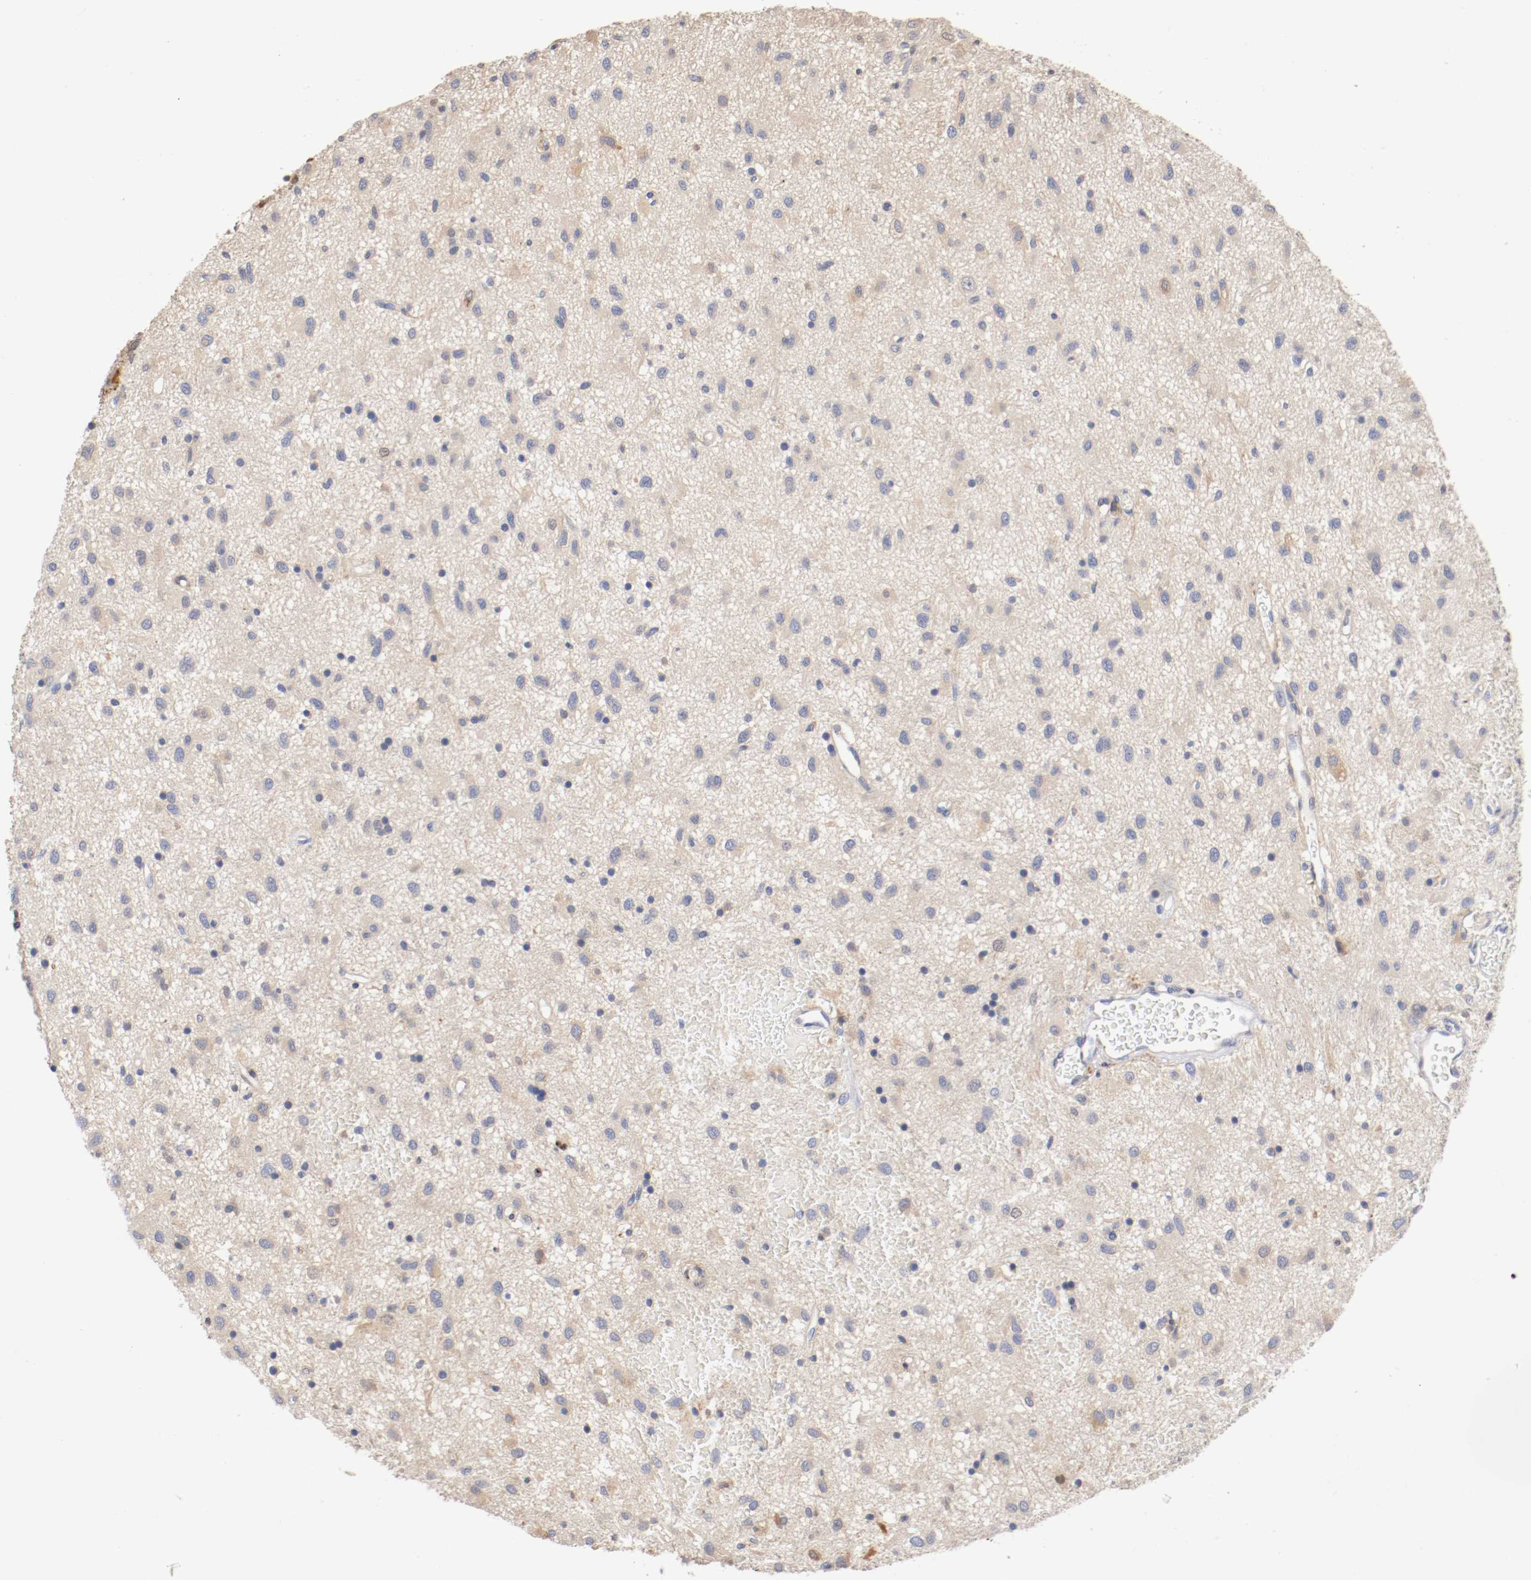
{"staining": {"intensity": "weak", "quantity": ">75%", "location": "cytoplasmic/membranous"}, "tissue": "glioma", "cell_type": "Tumor cells", "image_type": "cancer", "snomed": [{"axis": "morphology", "description": "Glioma, malignant, Low grade"}, {"axis": "topography", "description": "Brain"}], "caption": "Protein staining of glioma tissue reveals weak cytoplasmic/membranous positivity in about >75% of tumor cells.", "gene": "TNFSF13", "patient": {"sex": "male", "age": 77}}